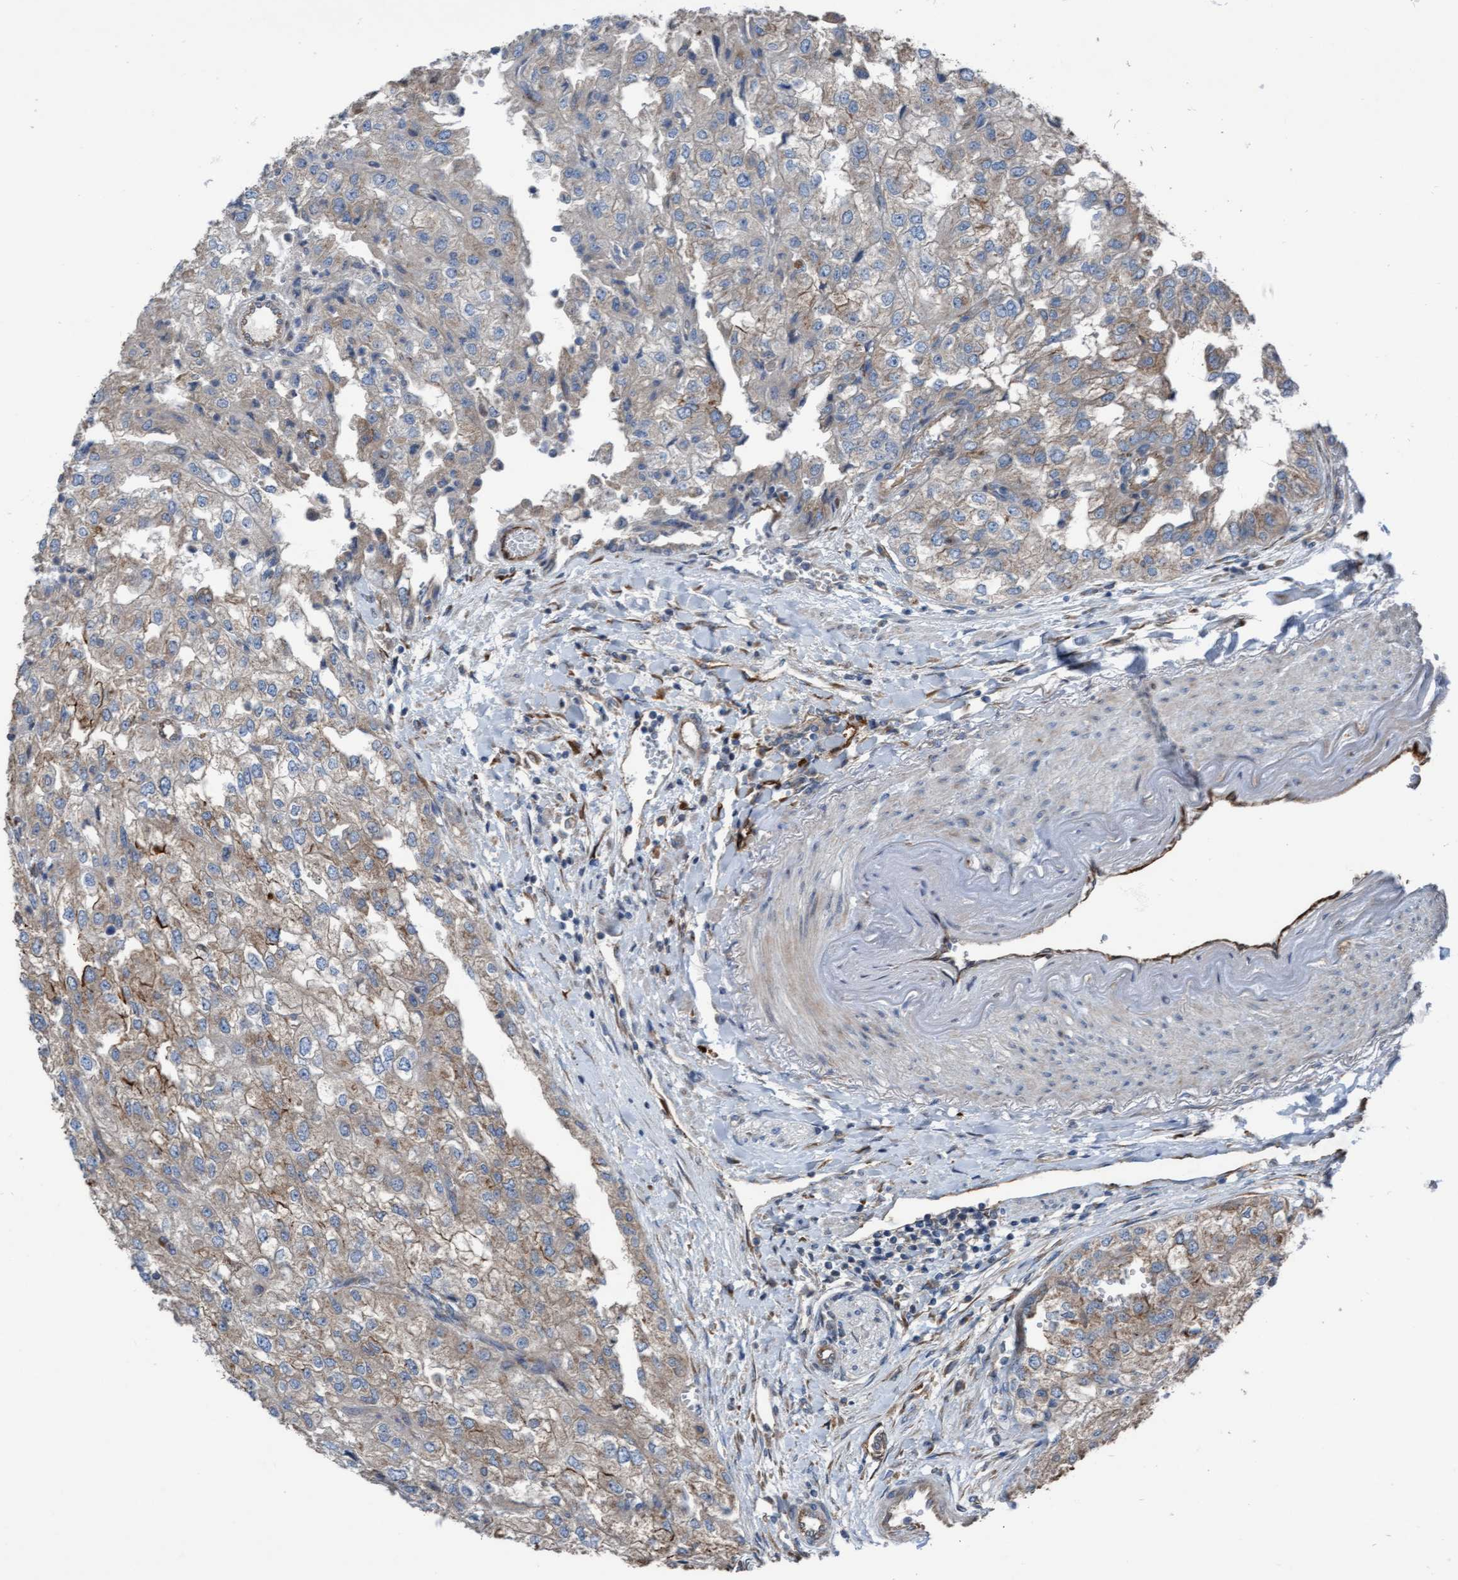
{"staining": {"intensity": "weak", "quantity": "<25%", "location": "cytoplasmic/membranous"}, "tissue": "renal cancer", "cell_type": "Tumor cells", "image_type": "cancer", "snomed": [{"axis": "morphology", "description": "Adenocarcinoma, NOS"}, {"axis": "topography", "description": "Kidney"}], "caption": "Immunohistochemistry of human renal cancer (adenocarcinoma) exhibits no staining in tumor cells.", "gene": "KLHL26", "patient": {"sex": "female", "age": 54}}